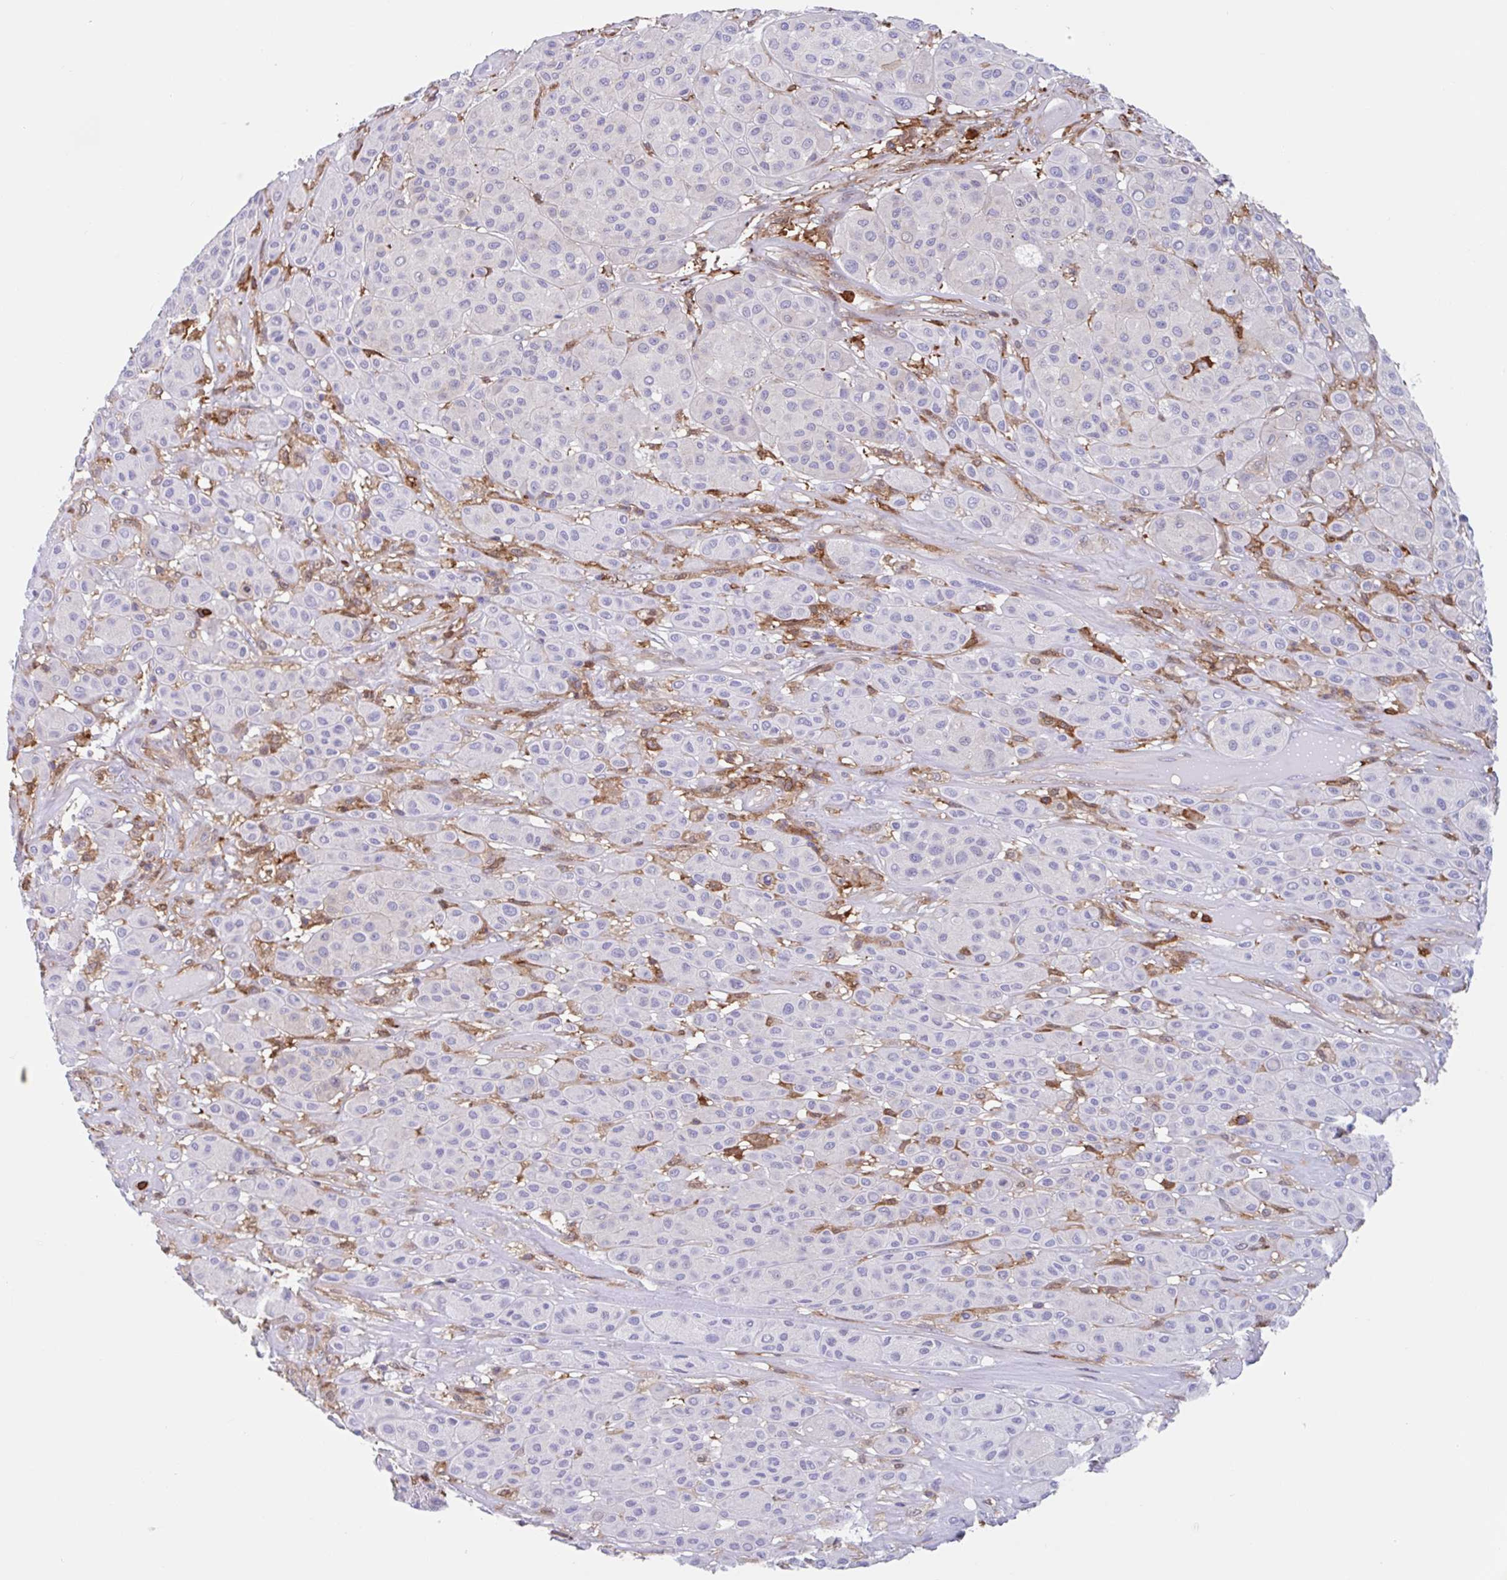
{"staining": {"intensity": "negative", "quantity": "none", "location": "none"}, "tissue": "melanoma", "cell_type": "Tumor cells", "image_type": "cancer", "snomed": [{"axis": "morphology", "description": "Malignant melanoma, Metastatic site"}, {"axis": "topography", "description": "Smooth muscle"}], "caption": "DAB immunohistochemical staining of human melanoma reveals no significant staining in tumor cells.", "gene": "EFHD1", "patient": {"sex": "male", "age": 41}}